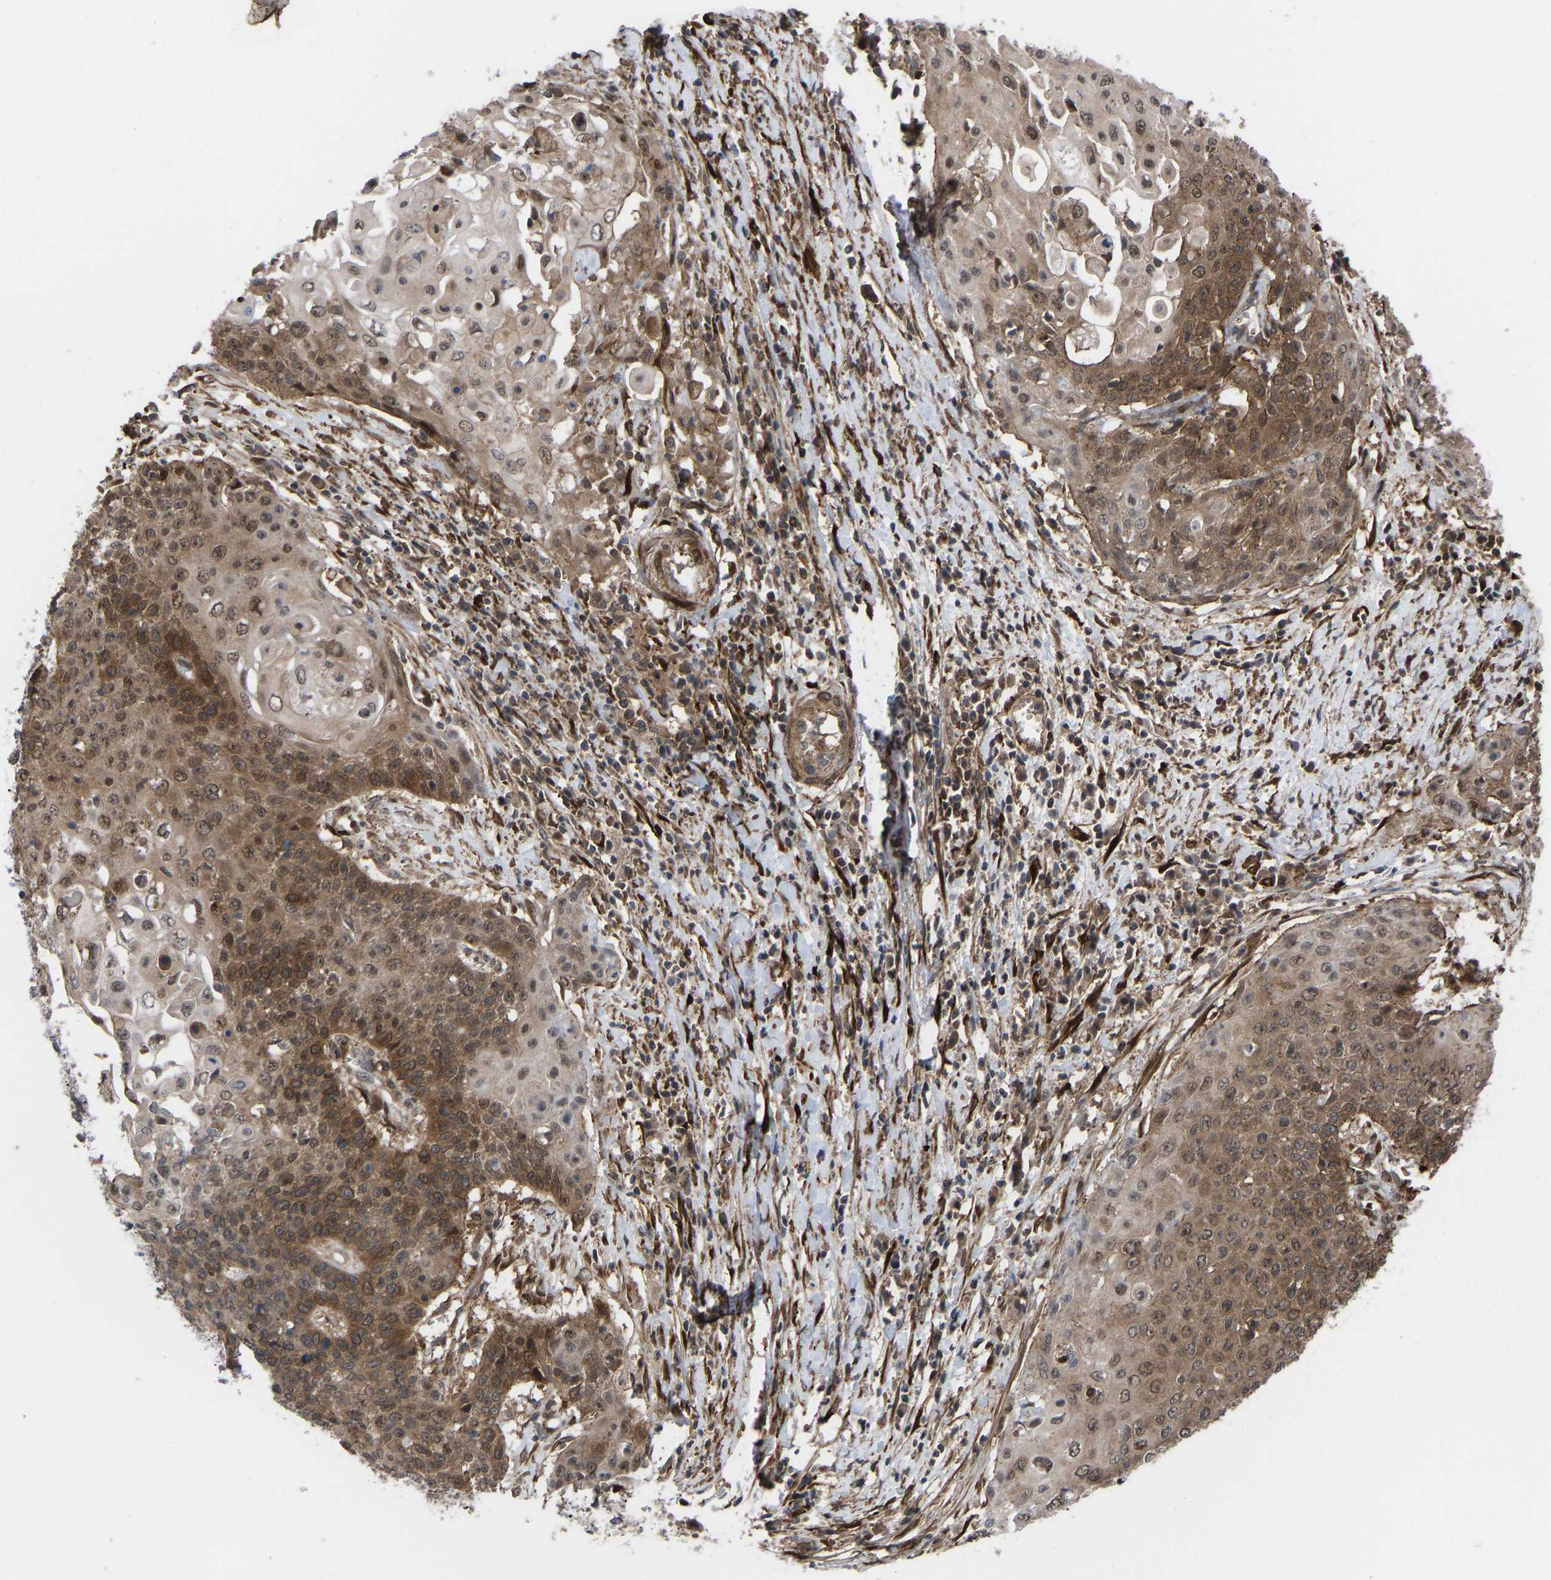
{"staining": {"intensity": "moderate", "quantity": ">75%", "location": "cytoplasmic/membranous,nuclear"}, "tissue": "cervical cancer", "cell_type": "Tumor cells", "image_type": "cancer", "snomed": [{"axis": "morphology", "description": "Squamous cell carcinoma, NOS"}, {"axis": "topography", "description": "Cervix"}], "caption": "Moderate cytoplasmic/membranous and nuclear expression for a protein is present in approximately >75% of tumor cells of squamous cell carcinoma (cervical) using IHC.", "gene": "CYP7B1", "patient": {"sex": "female", "age": 39}}